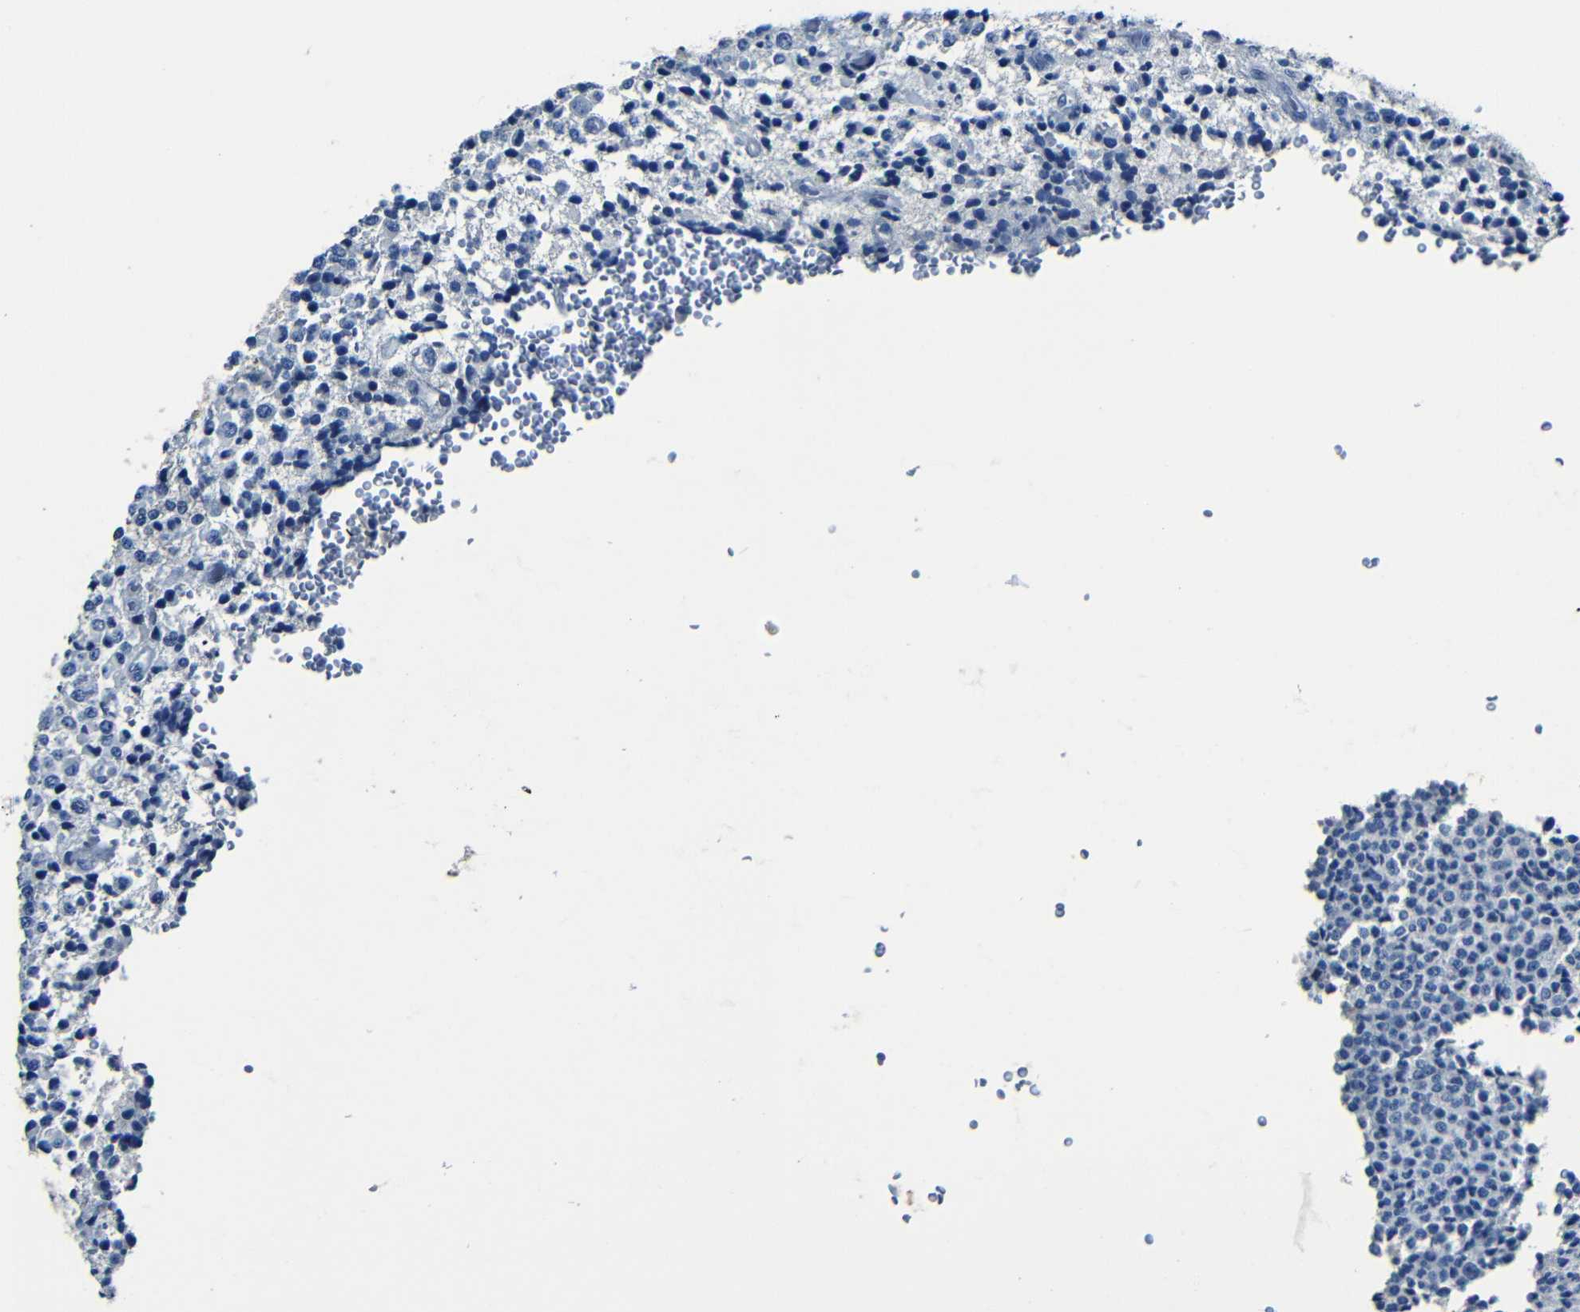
{"staining": {"intensity": "negative", "quantity": "none", "location": "none"}, "tissue": "glioma", "cell_type": "Tumor cells", "image_type": "cancer", "snomed": [{"axis": "morphology", "description": "Glioma, malignant, High grade"}, {"axis": "topography", "description": "pancreas cauda"}], "caption": "Immunohistochemistry (IHC) micrograph of neoplastic tissue: malignant glioma (high-grade) stained with DAB (3,3'-diaminobenzidine) reveals no significant protein staining in tumor cells.", "gene": "NCMAP", "patient": {"sex": "male", "age": 60}}